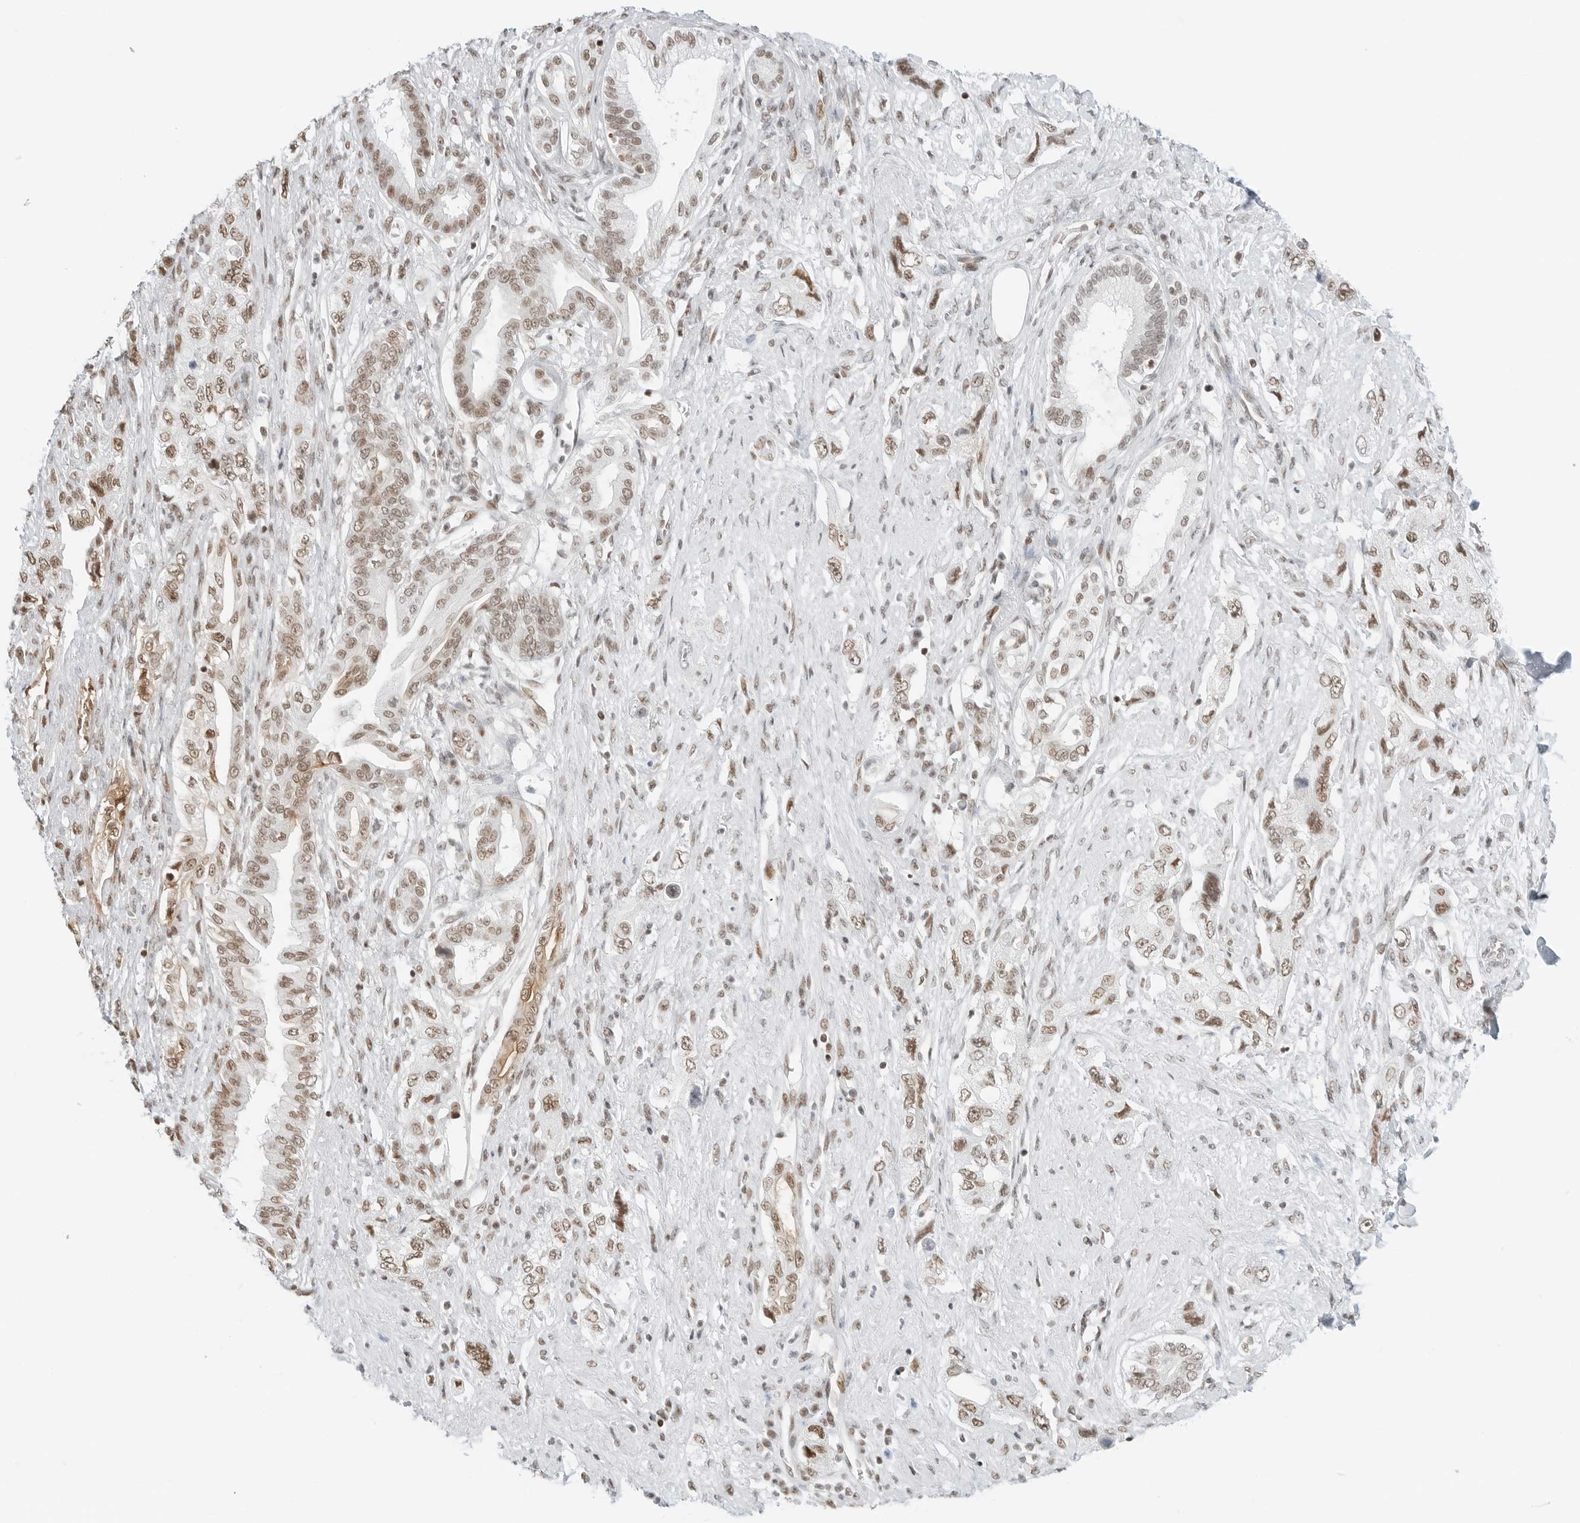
{"staining": {"intensity": "moderate", "quantity": ">75%", "location": "nuclear"}, "tissue": "pancreatic cancer", "cell_type": "Tumor cells", "image_type": "cancer", "snomed": [{"axis": "morphology", "description": "Adenocarcinoma, NOS"}, {"axis": "topography", "description": "Pancreas"}], "caption": "A medium amount of moderate nuclear expression is present in approximately >75% of tumor cells in pancreatic cancer tissue.", "gene": "CRTC2", "patient": {"sex": "female", "age": 73}}